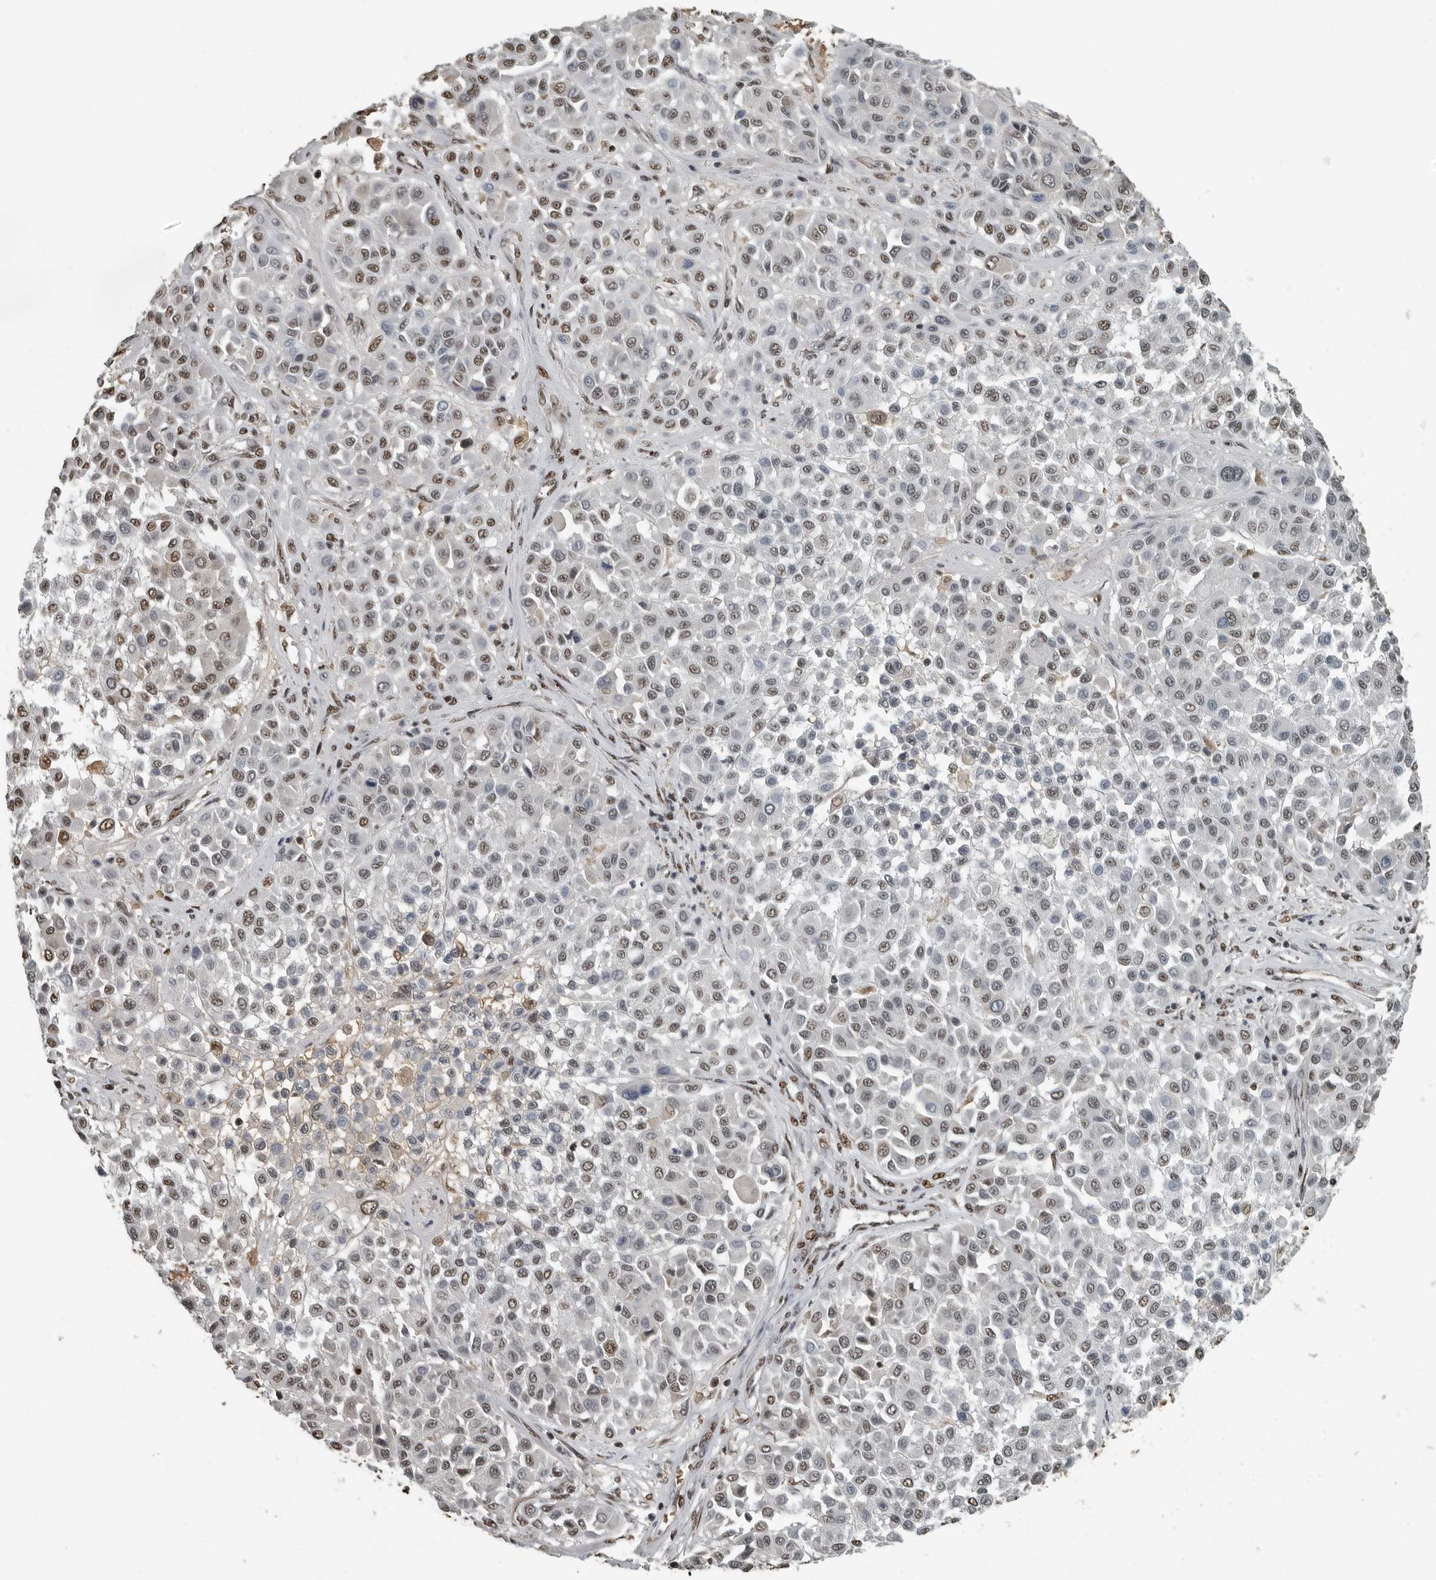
{"staining": {"intensity": "moderate", "quantity": "25%-75%", "location": "nuclear"}, "tissue": "melanoma", "cell_type": "Tumor cells", "image_type": "cancer", "snomed": [{"axis": "morphology", "description": "Malignant melanoma, Metastatic site"}, {"axis": "topography", "description": "Soft tissue"}], "caption": "Protein expression analysis of melanoma displays moderate nuclear positivity in approximately 25%-75% of tumor cells. The protein of interest is shown in brown color, while the nuclei are stained blue.", "gene": "TGS1", "patient": {"sex": "male", "age": 41}}